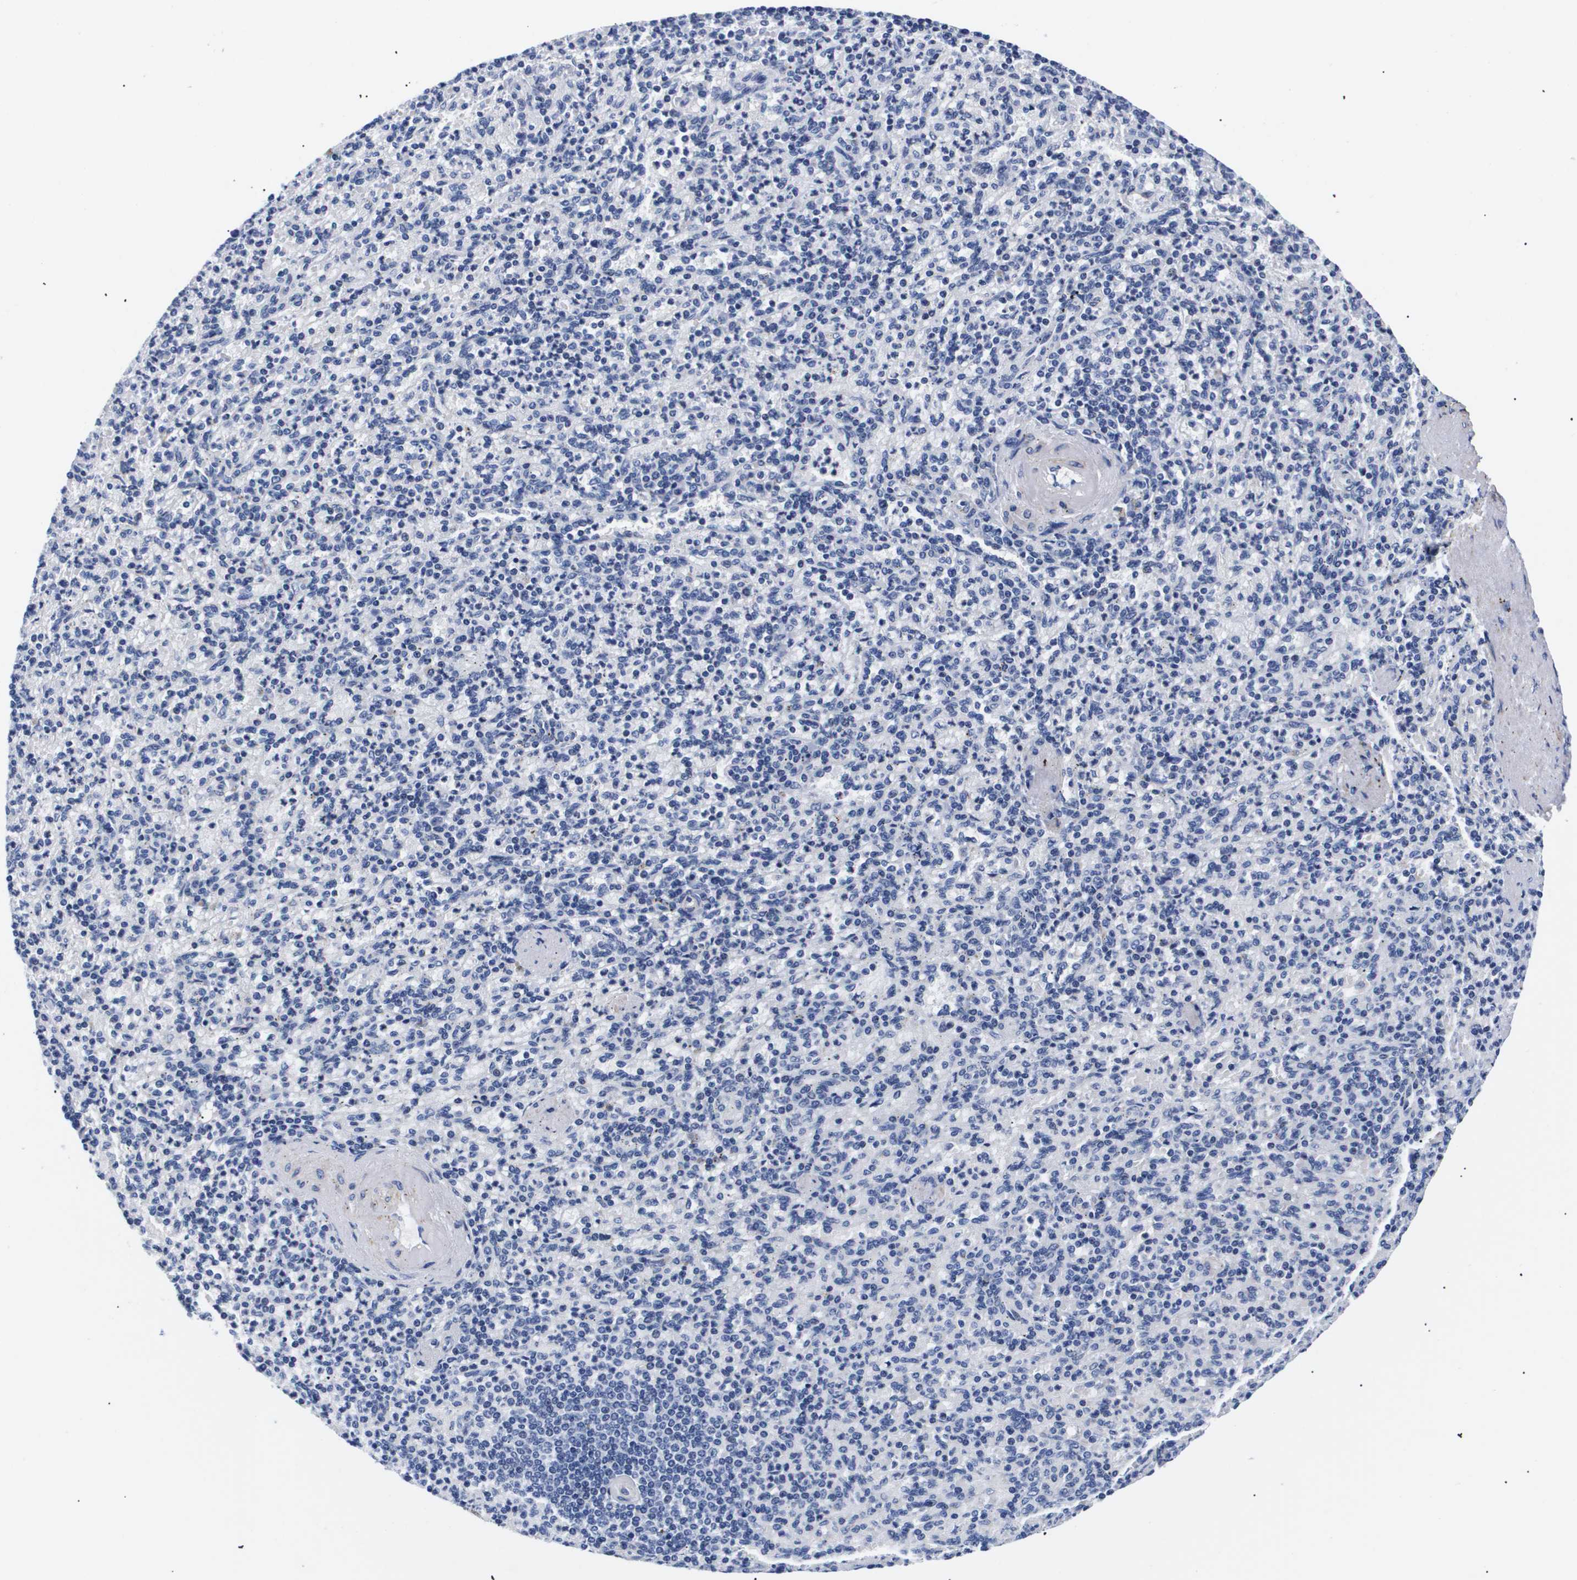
{"staining": {"intensity": "moderate", "quantity": "<25%", "location": "cytoplasmic/membranous"}, "tissue": "spleen", "cell_type": "Cells in red pulp", "image_type": "normal", "snomed": [{"axis": "morphology", "description": "Normal tissue, NOS"}, {"axis": "topography", "description": "Spleen"}], "caption": "IHC photomicrograph of unremarkable spleen stained for a protein (brown), which demonstrates low levels of moderate cytoplasmic/membranous staining in approximately <25% of cells in red pulp.", "gene": "SHD", "patient": {"sex": "female", "age": 74}}